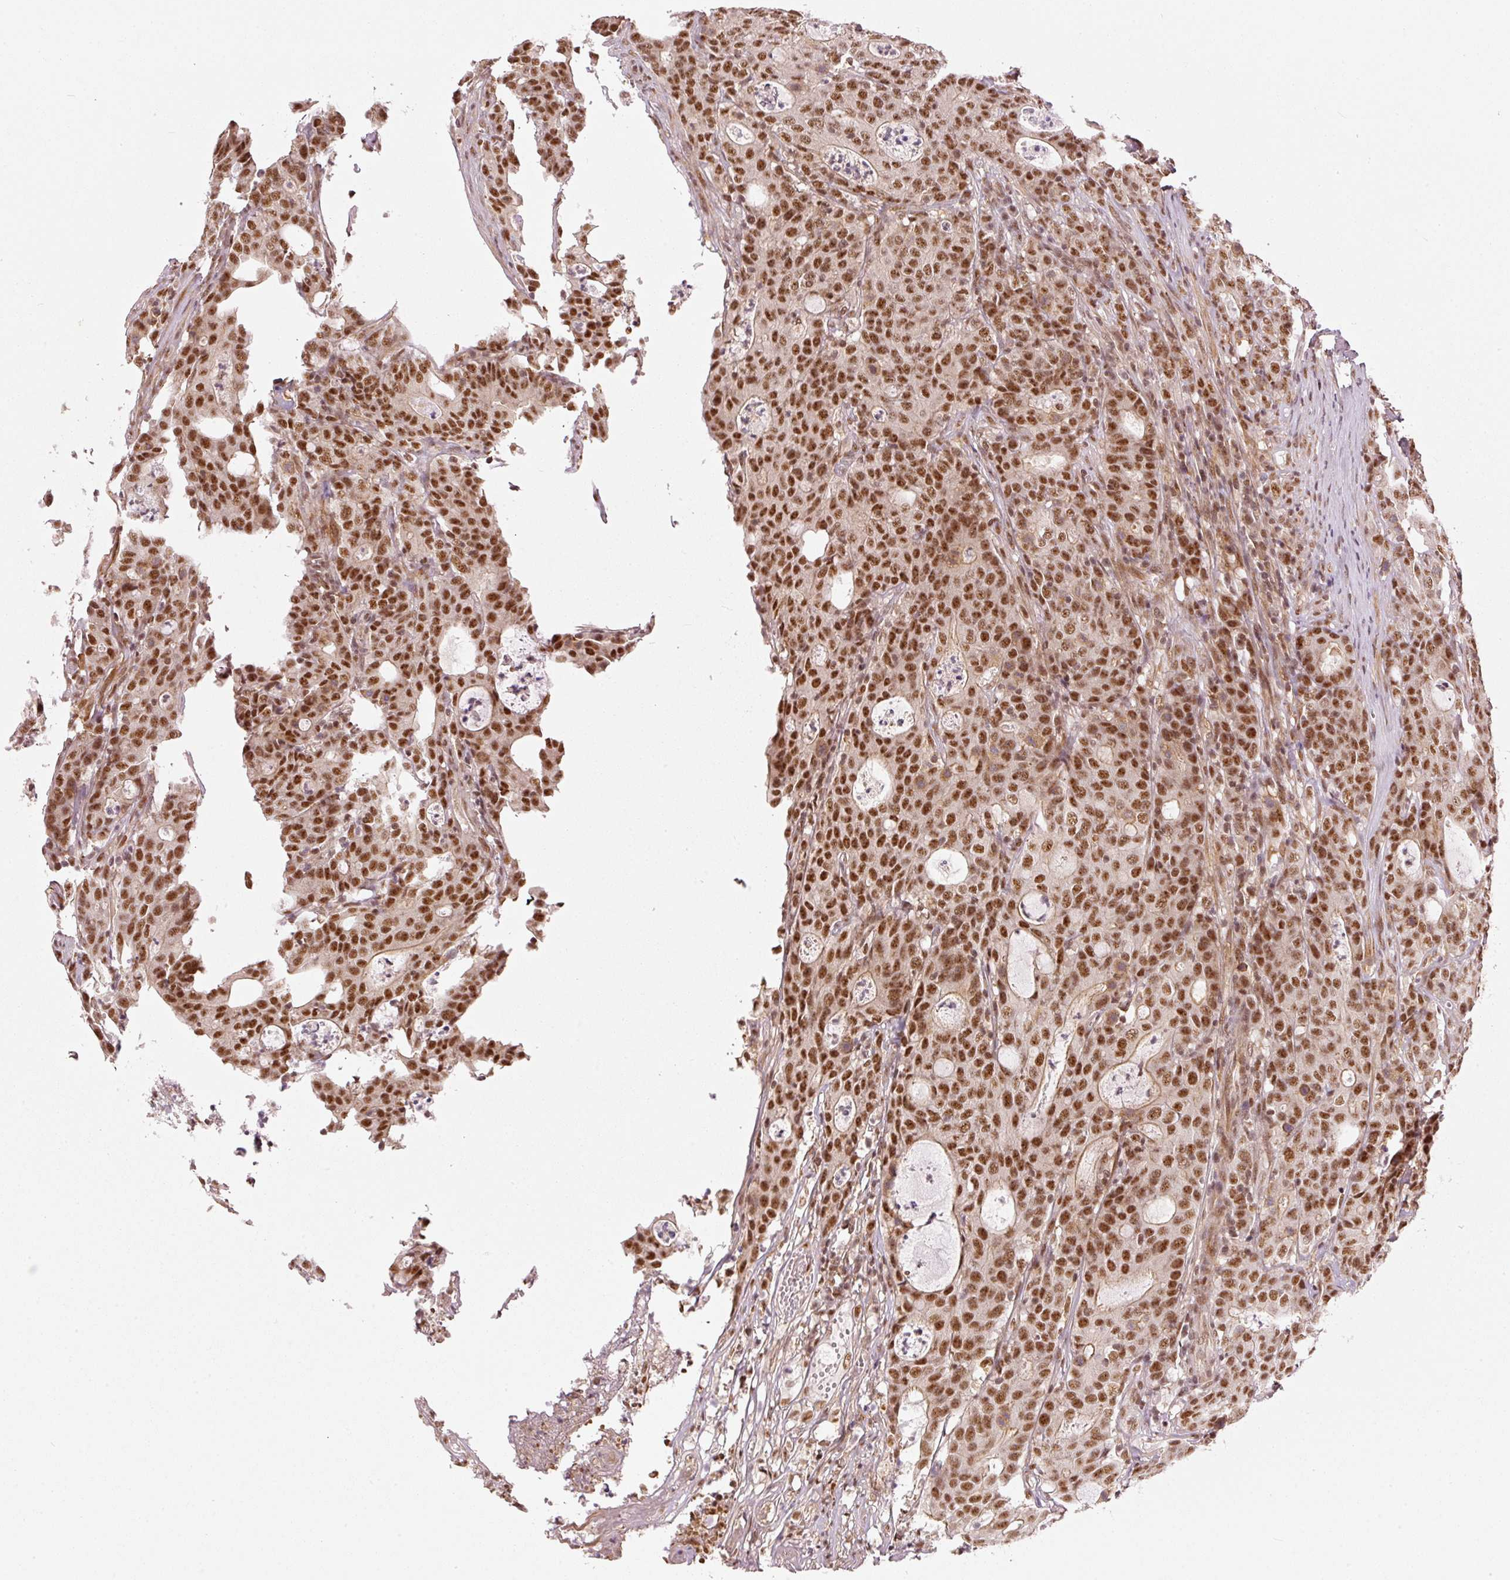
{"staining": {"intensity": "moderate", "quantity": ">75%", "location": "nuclear"}, "tissue": "colorectal cancer", "cell_type": "Tumor cells", "image_type": "cancer", "snomed": [{"axis": "morphology", "description": "Adenocarcinoma, NOS"}, {"axis": "topography", "description": "Colon"}], "caption": "DAB (3,3'-diaminobenzidine) immunohistochemical staining of adenocarcinoma (colorectal) displays moderate nuclear protein expression in approximately >75% of tumor cells. The staining is performed using DAB brown chromogen to label protein expression. The nuclei are counter-stained blue using hematoxylin.", "gene": "THOC6", "patient": {"sex": "male", "age": 83}}